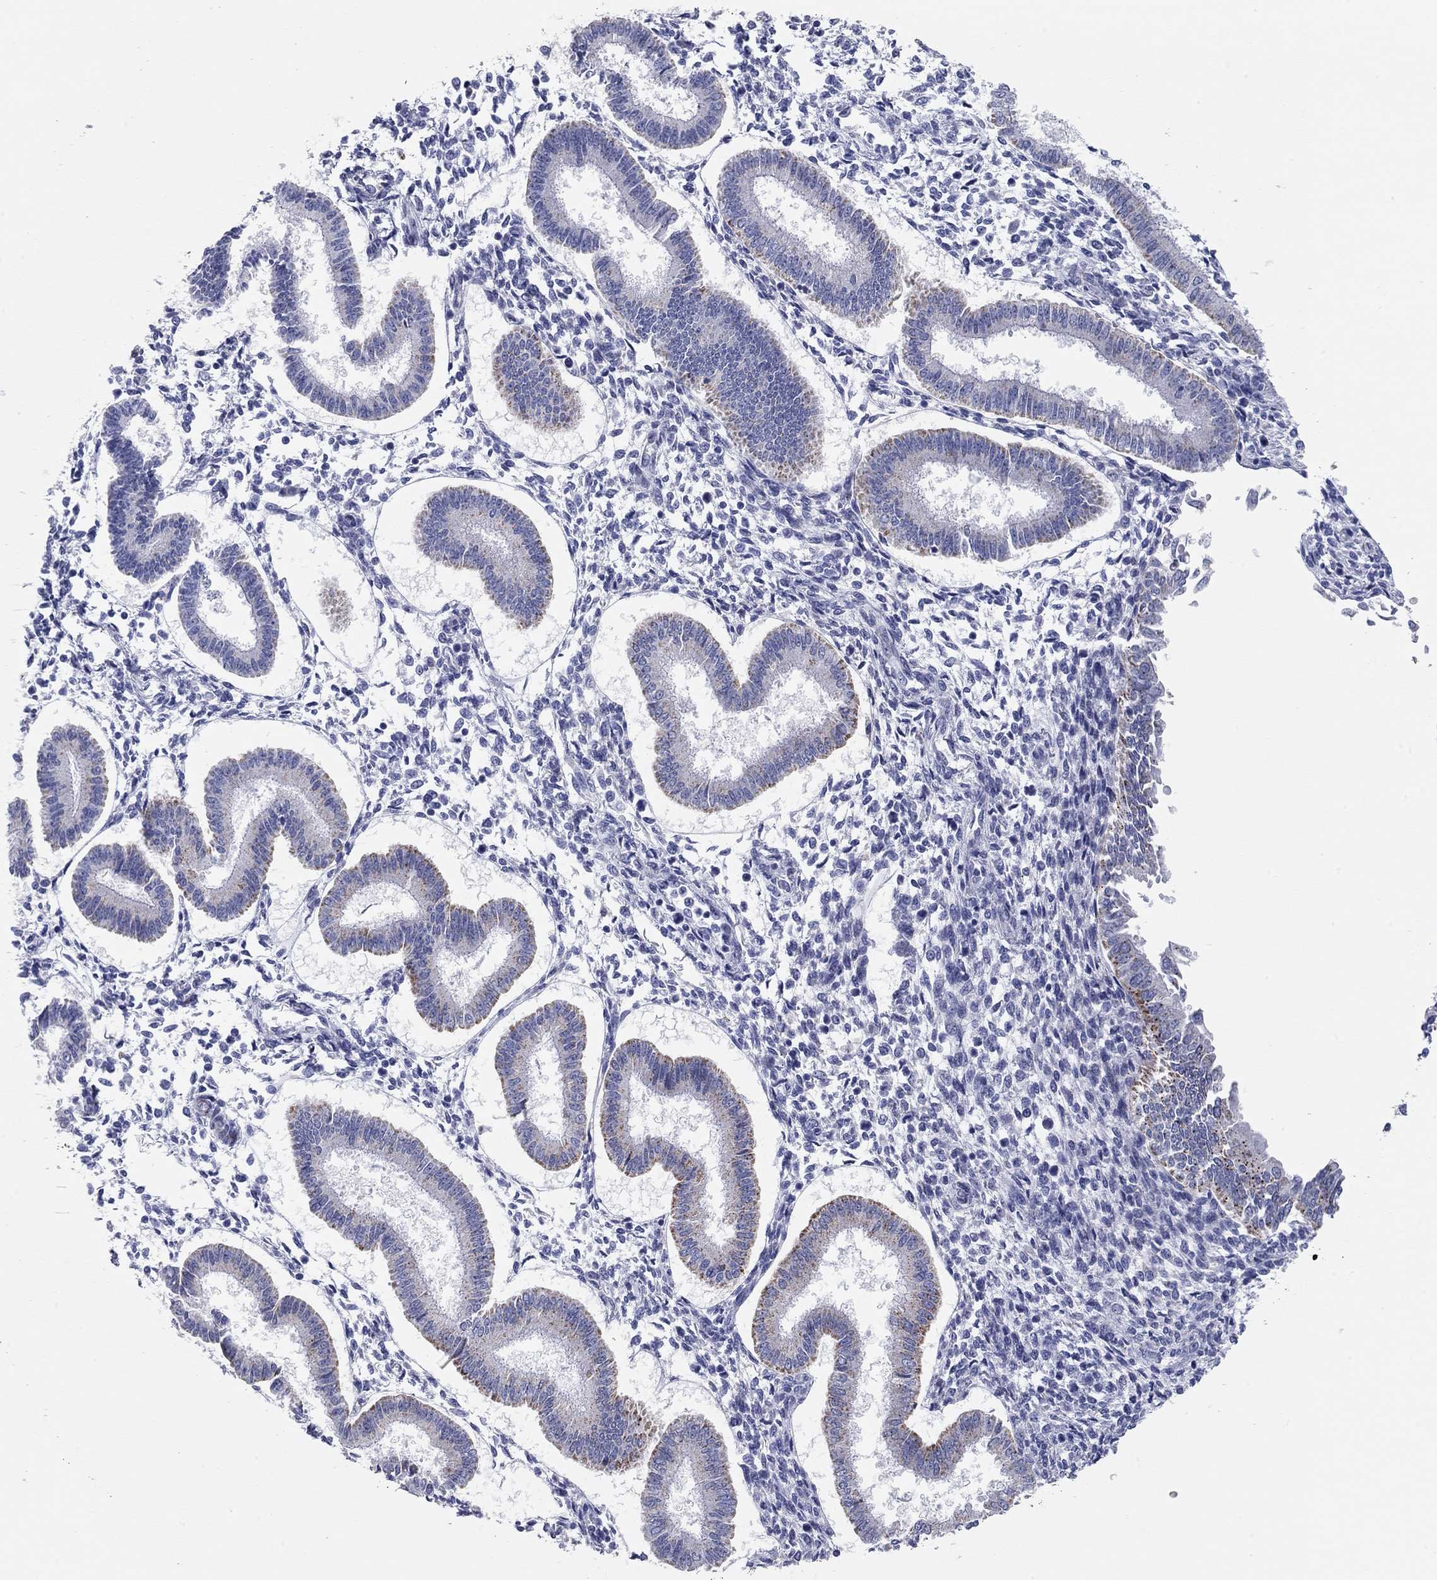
{"staining": {"intensity": "negative", "quantity": "none", "location": "none"}, "tissue": "endometrium", "cell_type": "Cells in endometrial stroma", "image_type": "normal", "snomed": [{"axis": "morphology", "description": "Normal tissue, NOS"}, {"axis": "topography", "description": "Endometrium"}], "caption": "IHC of benign human endometrium exhibits no positivity in cells in endometrial stroma.", "gene": "CHI3L2", "patient": {"sex": "female", "age": 43}}